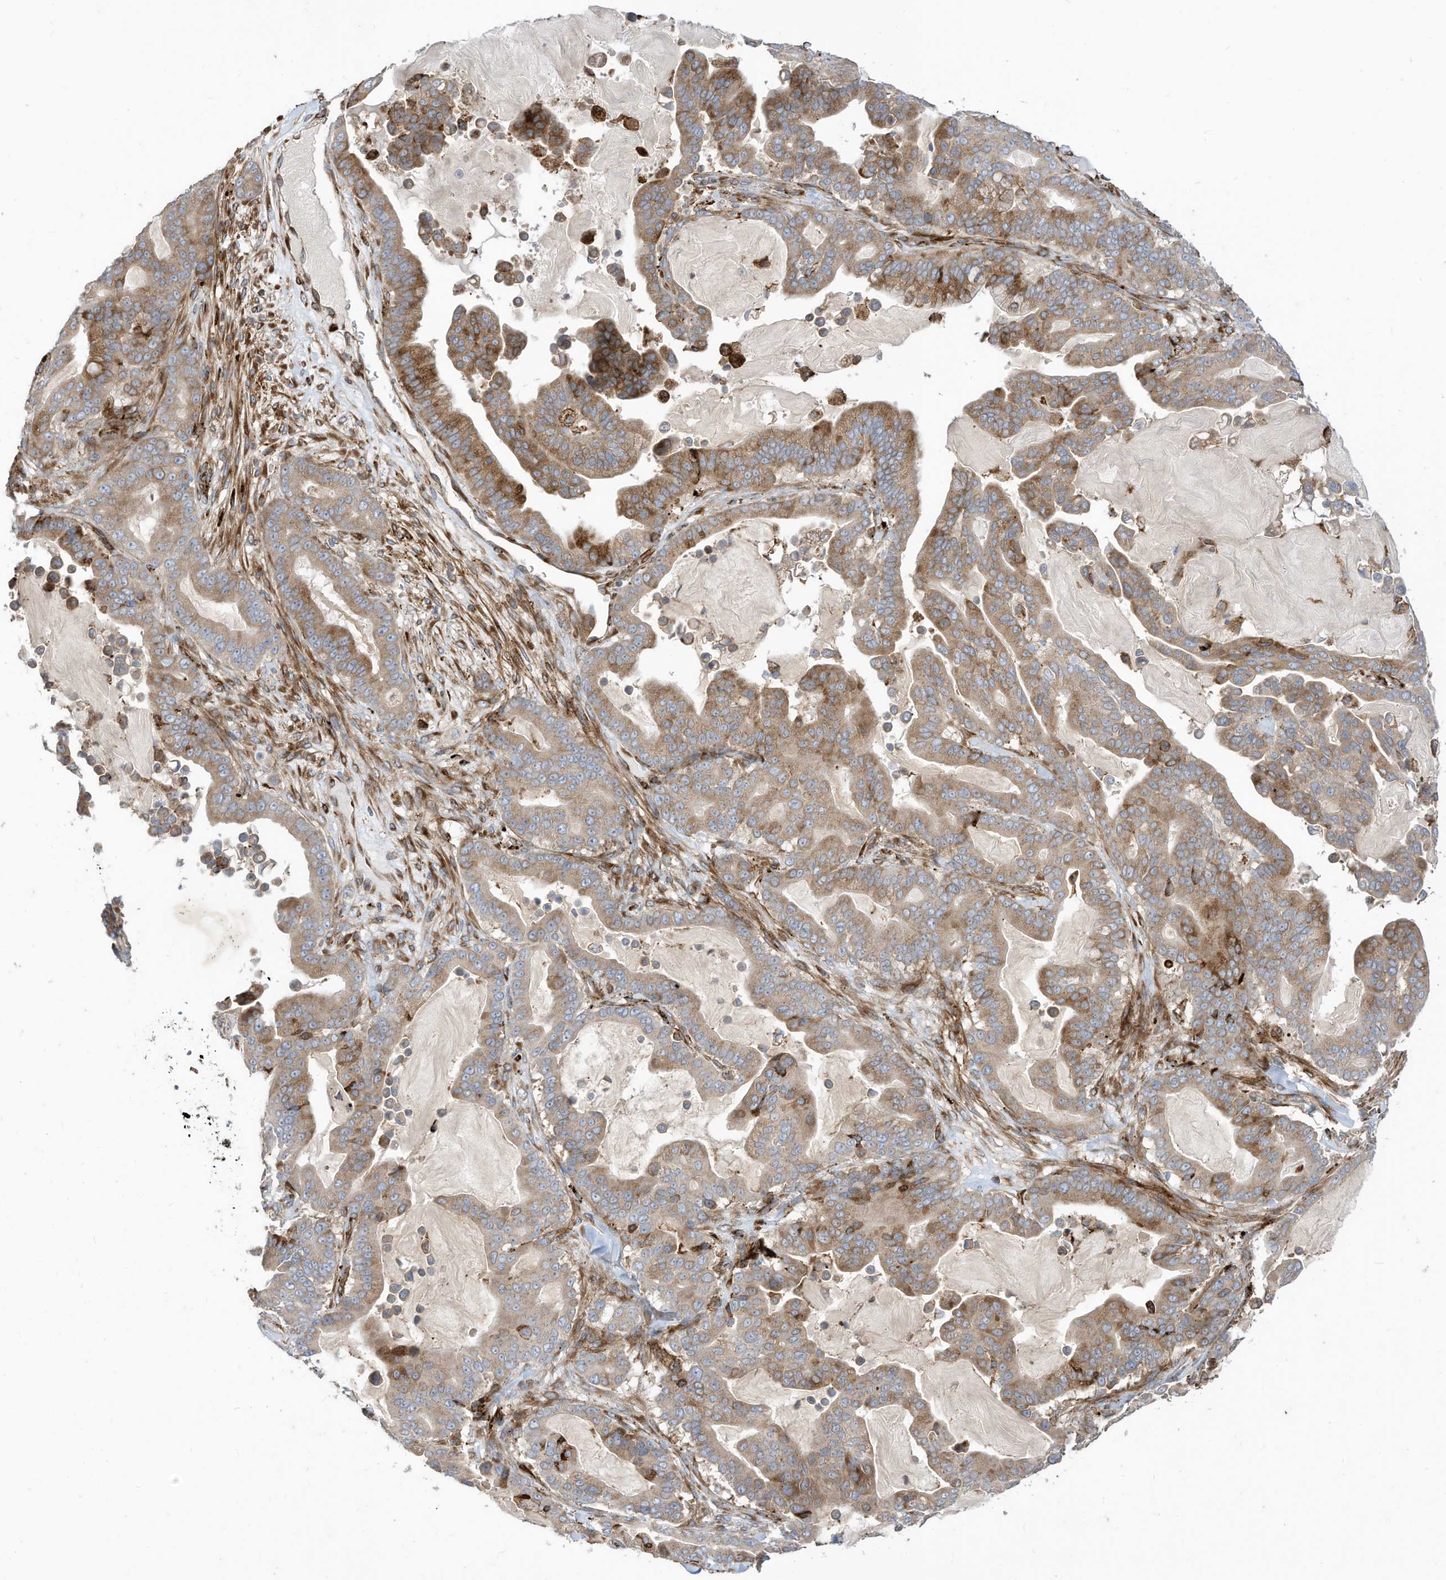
{"staining": {"intensity": "moderate", "quantity": "25%-75%", "location": "cytoplasmic/membranous"}, "tissue": "pancreatic cancer", "cell_type": "Tumor cells", "image_type": "cancer", "snomed": [{"axis": "morphology", "description": "Adenocarcinoma, NOS"}, {"axis": "topography", "description": "Pancreas"}], "caption": "Pancreatic adenocarcinoma stained with a brown dye reveals moderate cytoplasmic/membranous positive positivity in approximately 25%-75% of tumor cells.", "gene": "TRNAU1AP", "patient": {"sex": "male", "age": 63}}